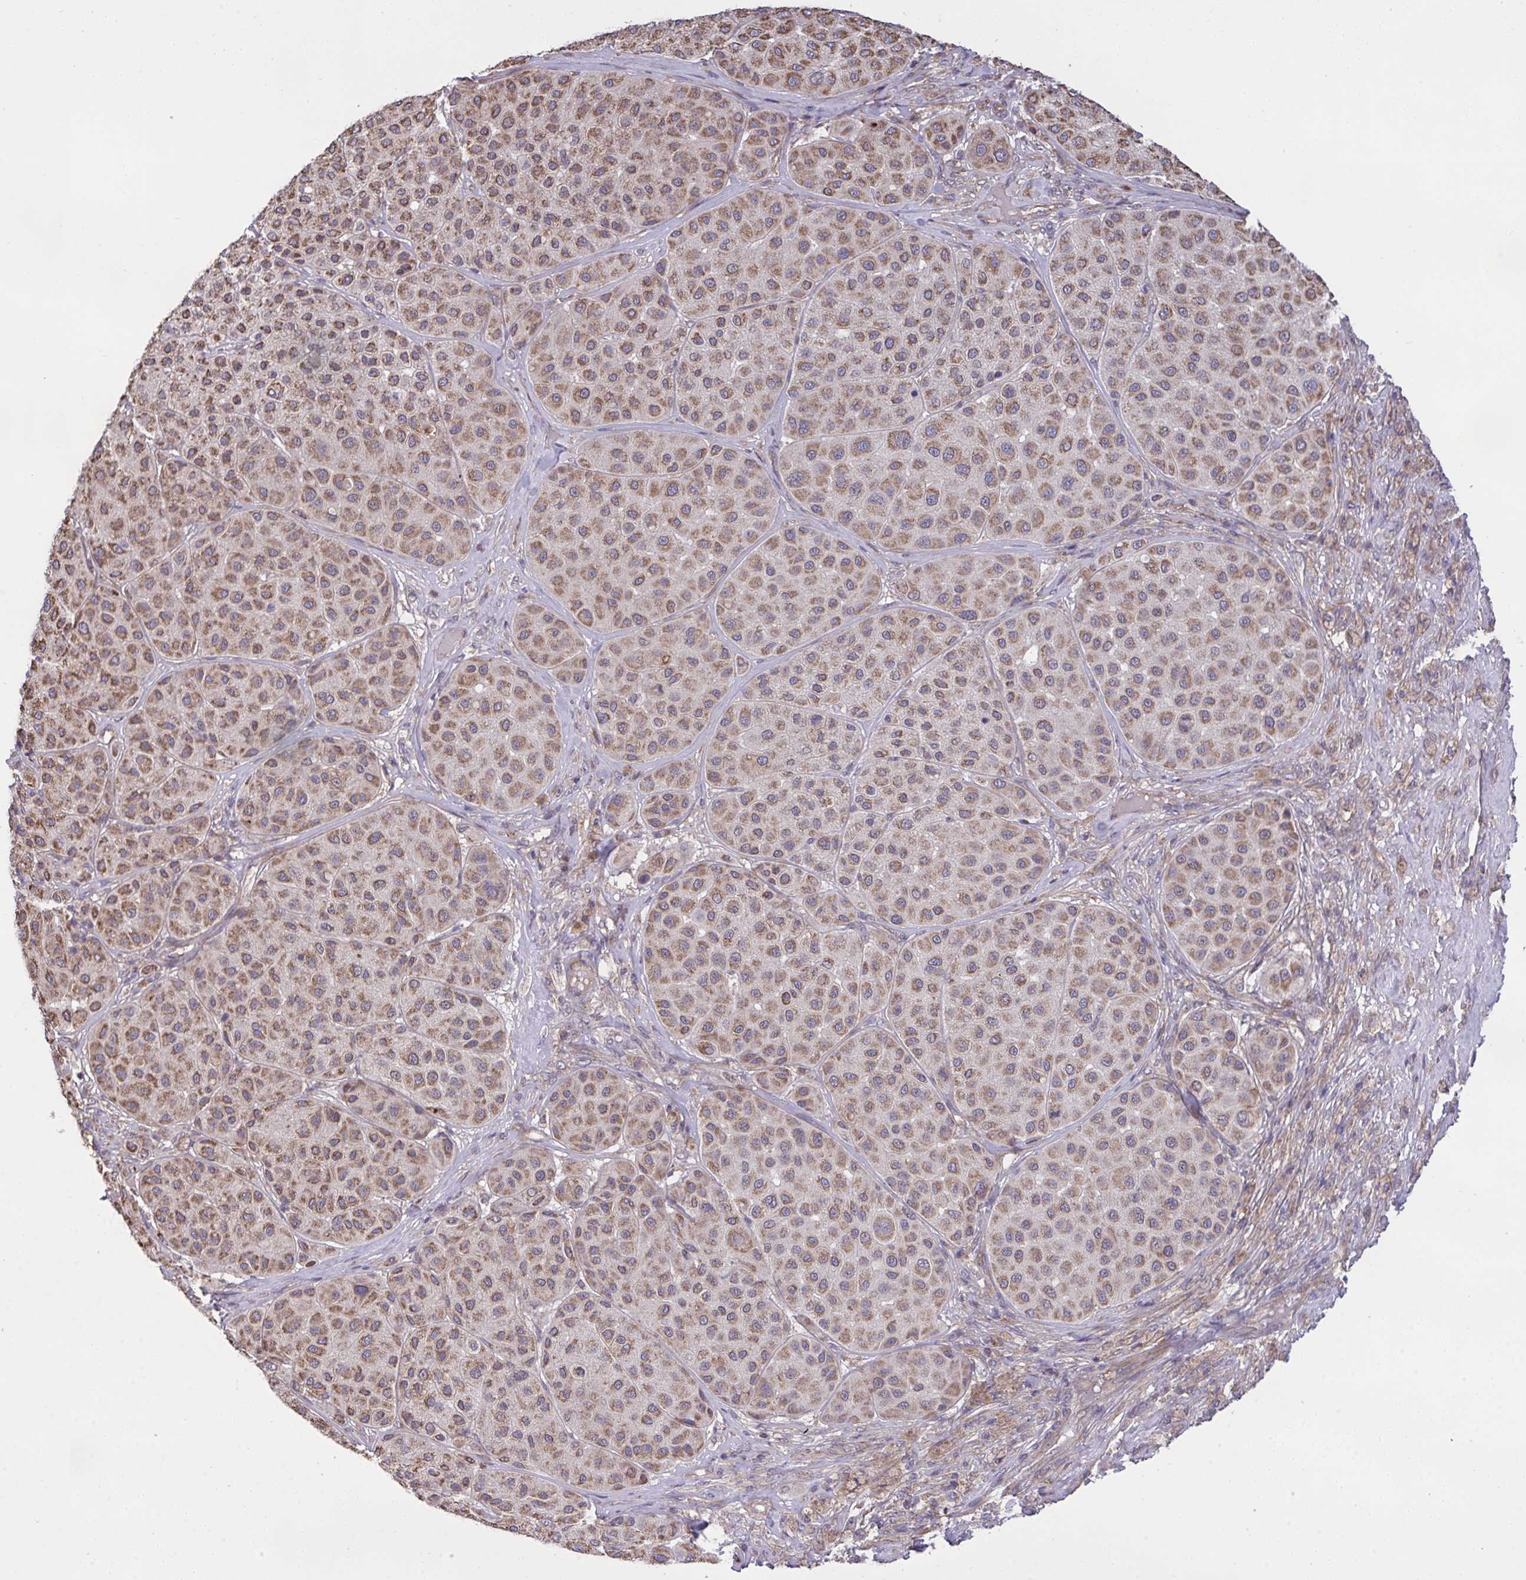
{"staining": {"intensity": "weak", "quantity": ">75%", "location": "cytoplasmic/membranous"}, "tissue": "melanoma", "cell_type": "Tumor cells", "image_type": "cancer", "snomed": [{"axis": "morphology", "description": "Malignant melanoma, Metastatic site"}, {"axis": "topography", "description": "Smooth muscle"}], "caption": "This micrograph displays immunohistochemistry (IHC) staining of melanoma, with low weak cytoplasmic/membranous positivity in about >75% of tumor cells.", "gene": "PPM1H", "patient": {"sex": "male", "age": 41}}